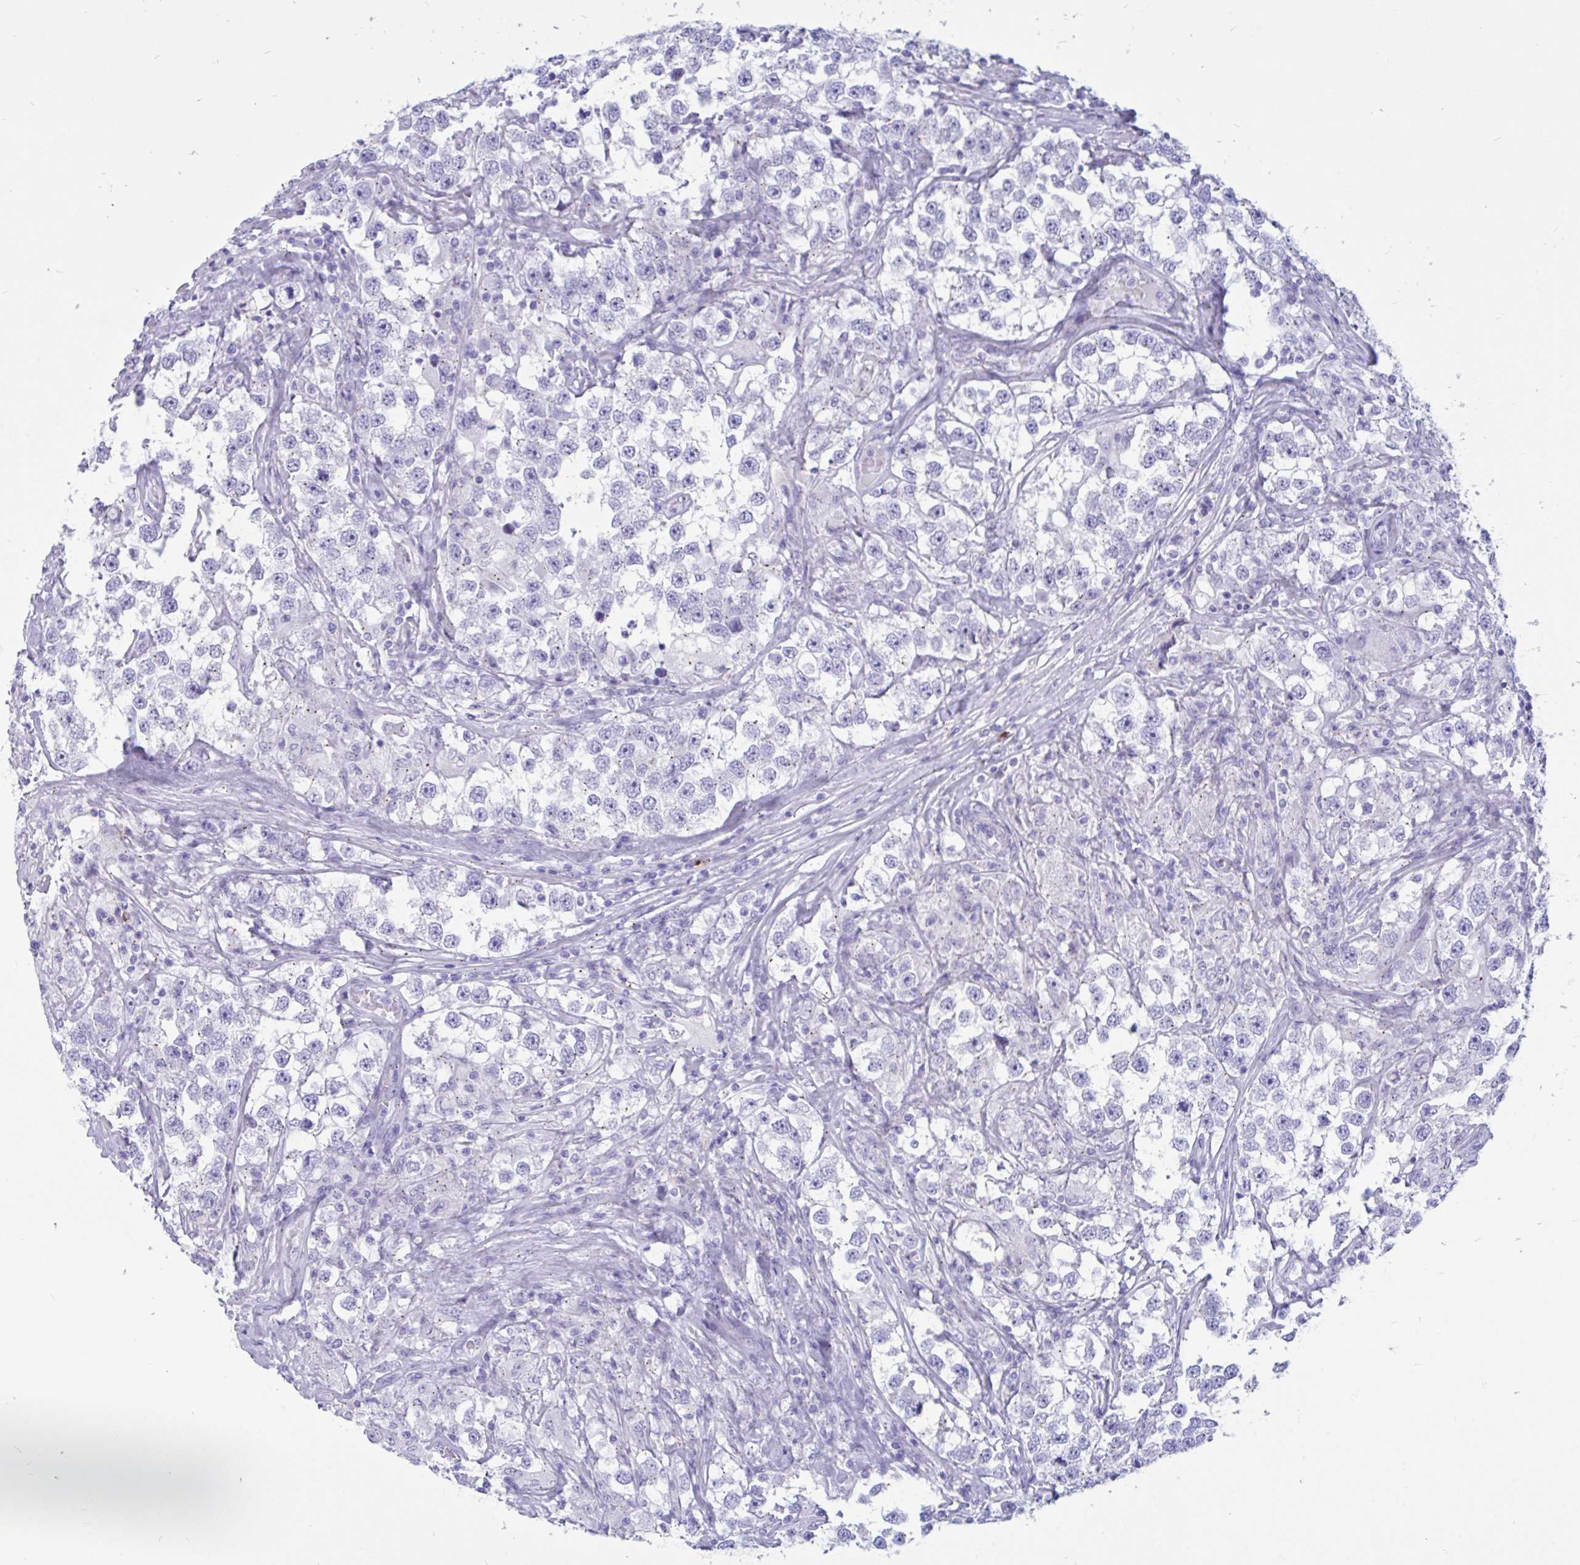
{"staining": {"intensity": "negative", "quantity": "none", "location": "none"}, "tissue": "testis cancer", "cell_type": "Tumor cells", "image_type": "cancer", "snomed": [{"axis": "morphology", "description": "Seminoma, NOS"}, {"axis": "topography", "description": "Testis"}], "caption": "A histopathology image of testis cancer (seminoma) stained for a protein demonstrates no brown staining in tumor cells. (Brightfield microscopy of DAB immunohistochemistry at high magnification).", "gene": "RNASE3", "patient": {"sex": "male", "age": 46}}